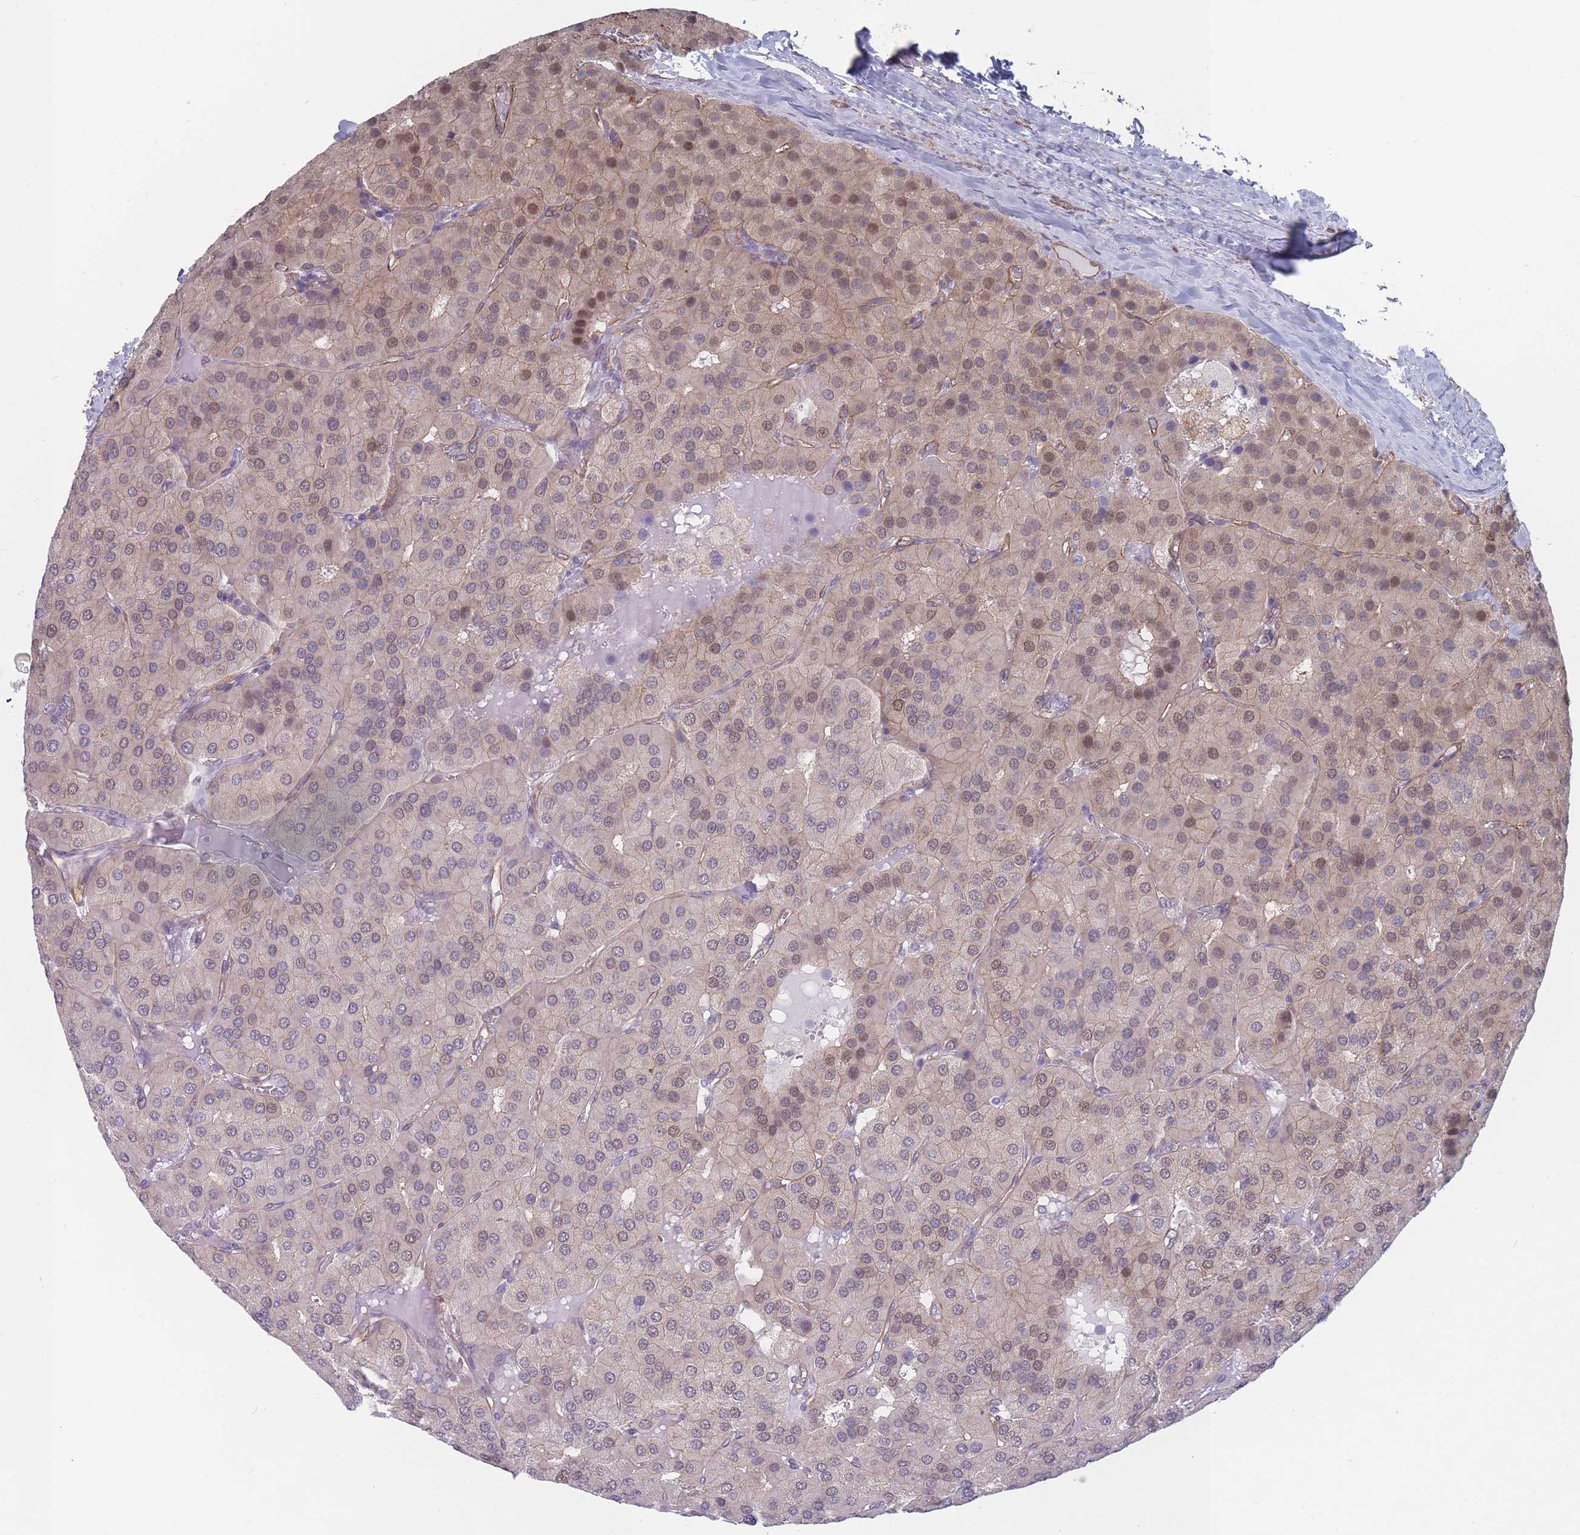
{"staining": {"intensity": "moderate", "quantity": "<25%", "location": "nuclear"}, "tissue": "parathyroid gland", "cell_type": "Glandular cells", "image_type": "normal", "snomed": [{"axis": "morphology", "description": "Normal tissue, NOS"}, {"axis": "morphology", "description": "Adenoma, NOS"}, {"axis": "topography", "description": "Parathyroid gland"}], "caption": "Moderate nuclear expression for a protein is seen in approximately <25% of glandular cells of normal parathyroid gland using immunohistochemistry.", "gene": "SLC1A6", "patient": {"sex": "female", "age": 86}}